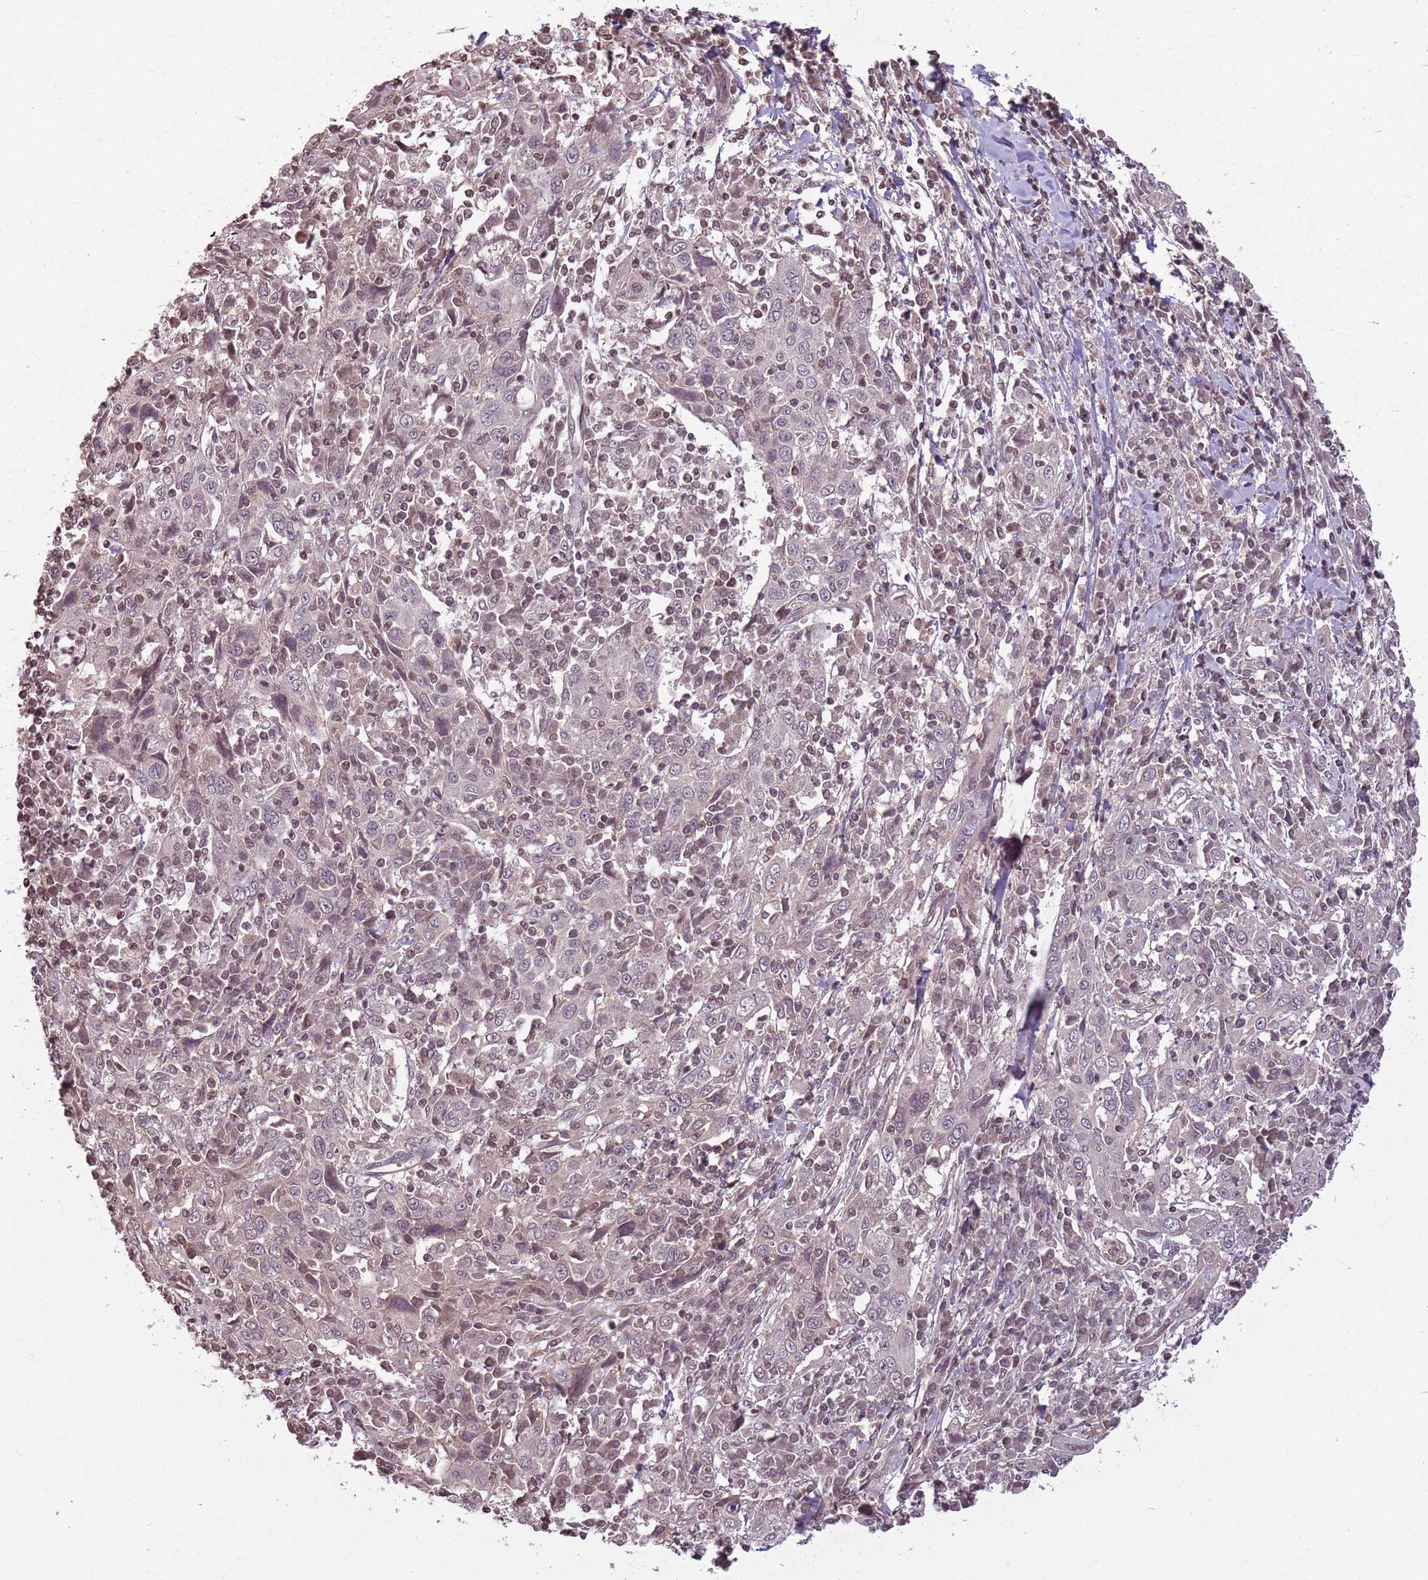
{"staining": {"intensity": "weak", "quantity": "<25%", "location": "nuclear"}, "tissue": "cervical cancer", "cell_type": "Tumor cells", "image_type": "cancer", "snomed": [{"axis": "morphology", "description": "Squamous cell carcinoma, NOS"}, {"axis": "topography", "description": "Cervix"}], "caption": "Image shows no protein positivity in tumor cells of squamous cell carcinoma (cervical) tissue.", "gene": "CAPN9", "patient": {"sex": "female", "age": 46}}